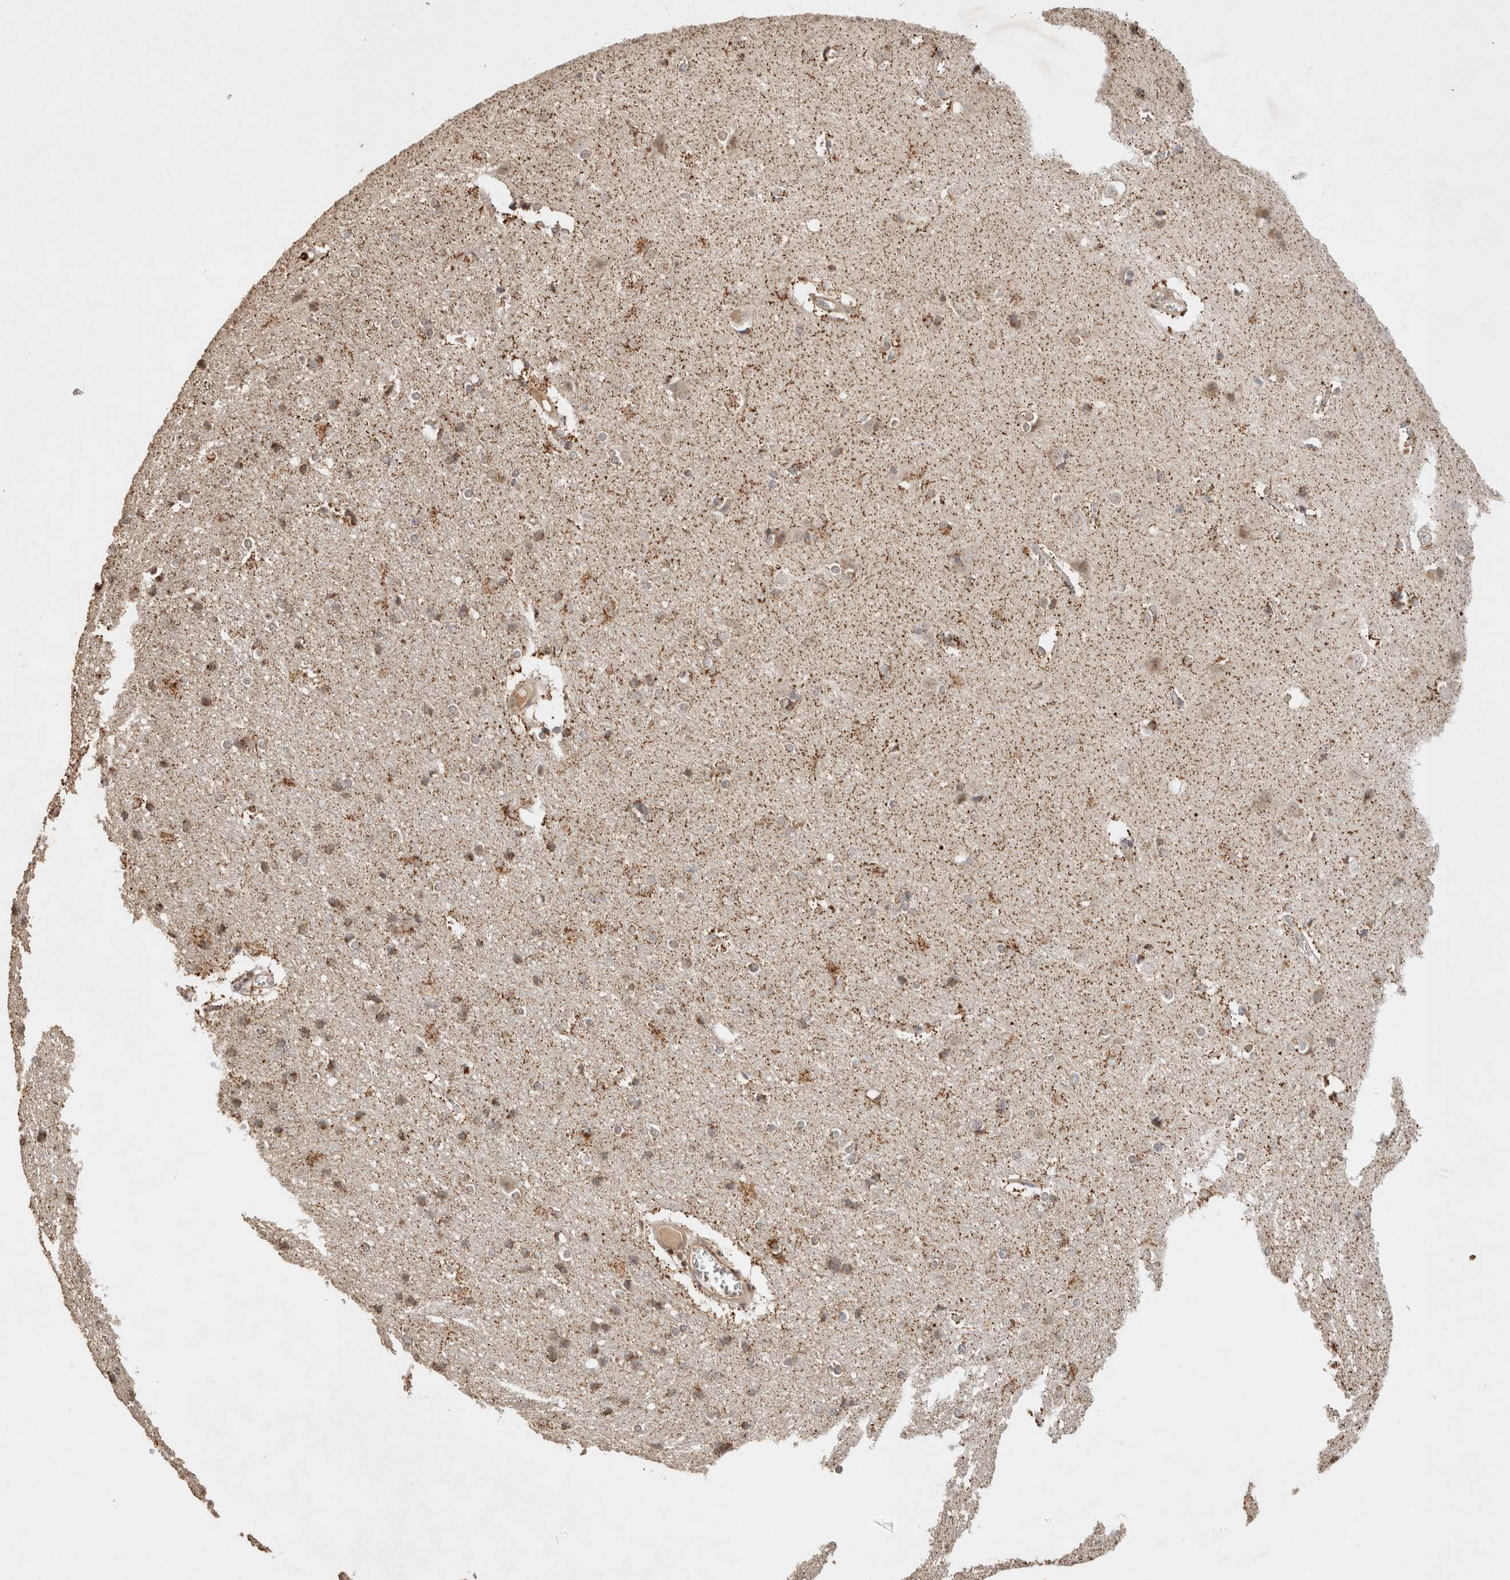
{"staining": {"intensity": "moderate", "quantity": ">75%", "location": "cytoplasmic/membranous"}, "tissue": "cerebral cortex", "cell_type": "Endothelial cells", "image_type": "normal", "snomed": [{"axis": "morphology", "description": "Normal tissue, NOS"}, {"axis": "topography", "description": "Cerebral cortex"}], "caption": "There is medium levels of moderate cytoplasmic/membranous staining in endothelial cells of benign cerebral cortex, as demonstrated by immunohistochemical staining (brown color).", "gene": "CAAP1", "patient": {"sex": "male", "age": 54}}